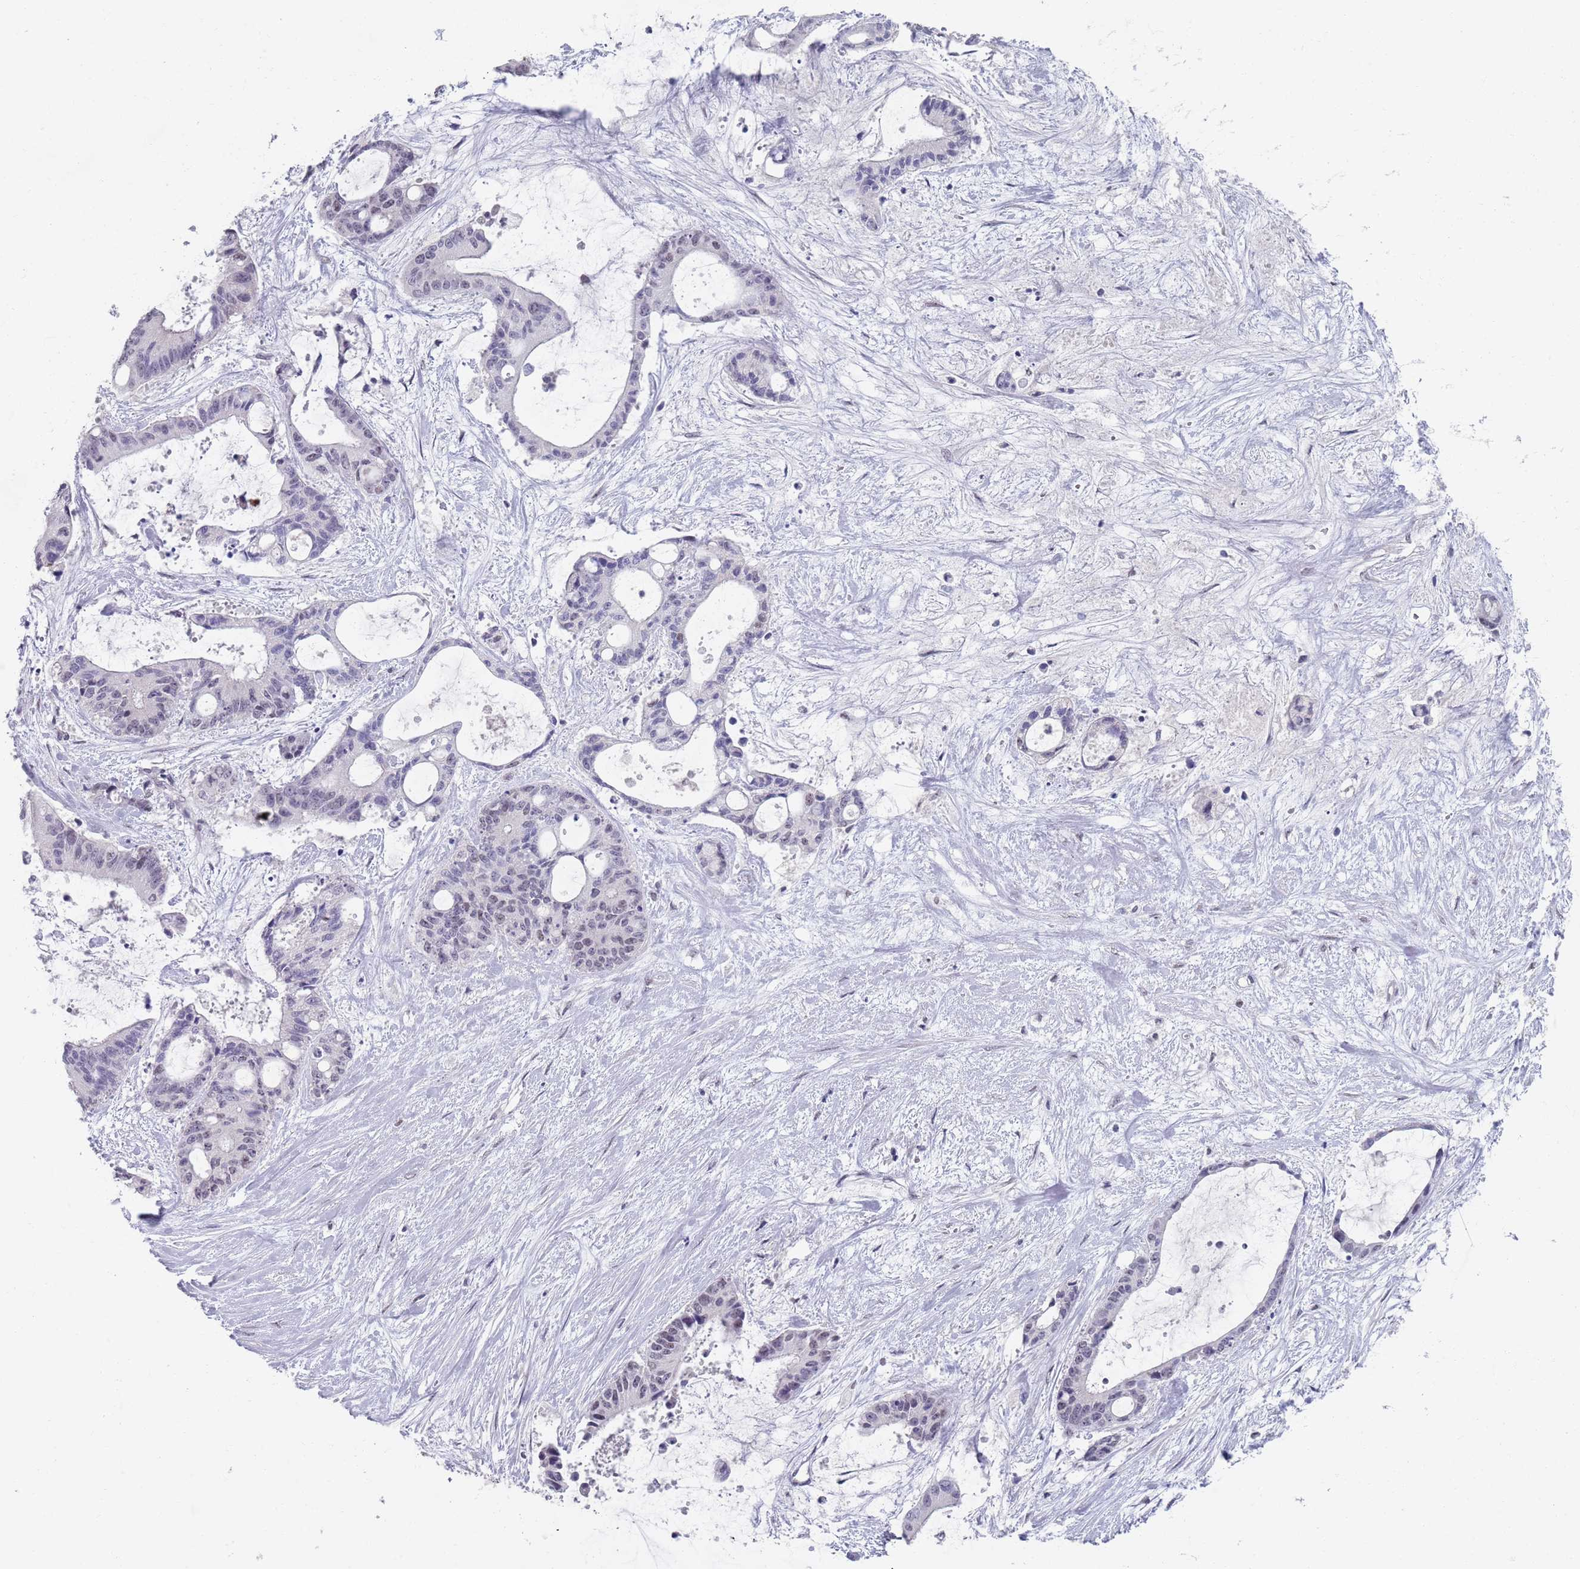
{"staining": {"intensity": "negative", "quantity": "none", "location": "none"}, "tissue": "liver cancer", "cell_type": "Tumor cells", "image_type": "cancer", "snomed": [{"axis": "morphology", "description": "Normal tissue, NOS"}, {"axis": "morphology", "description": "Cholangiocarcinoma"}, {"axis": "topography", "description": "Liver"}, {"axis": "topography", "description": "Peripheral nerve tissue"}], "caption": "A high-resolution micrograph shows IHC staining of liver cancer, which reveals no significant positivity in tumor cells.", "gene": "SAMD1", "patient": {"sex": "female", "age": 73}}